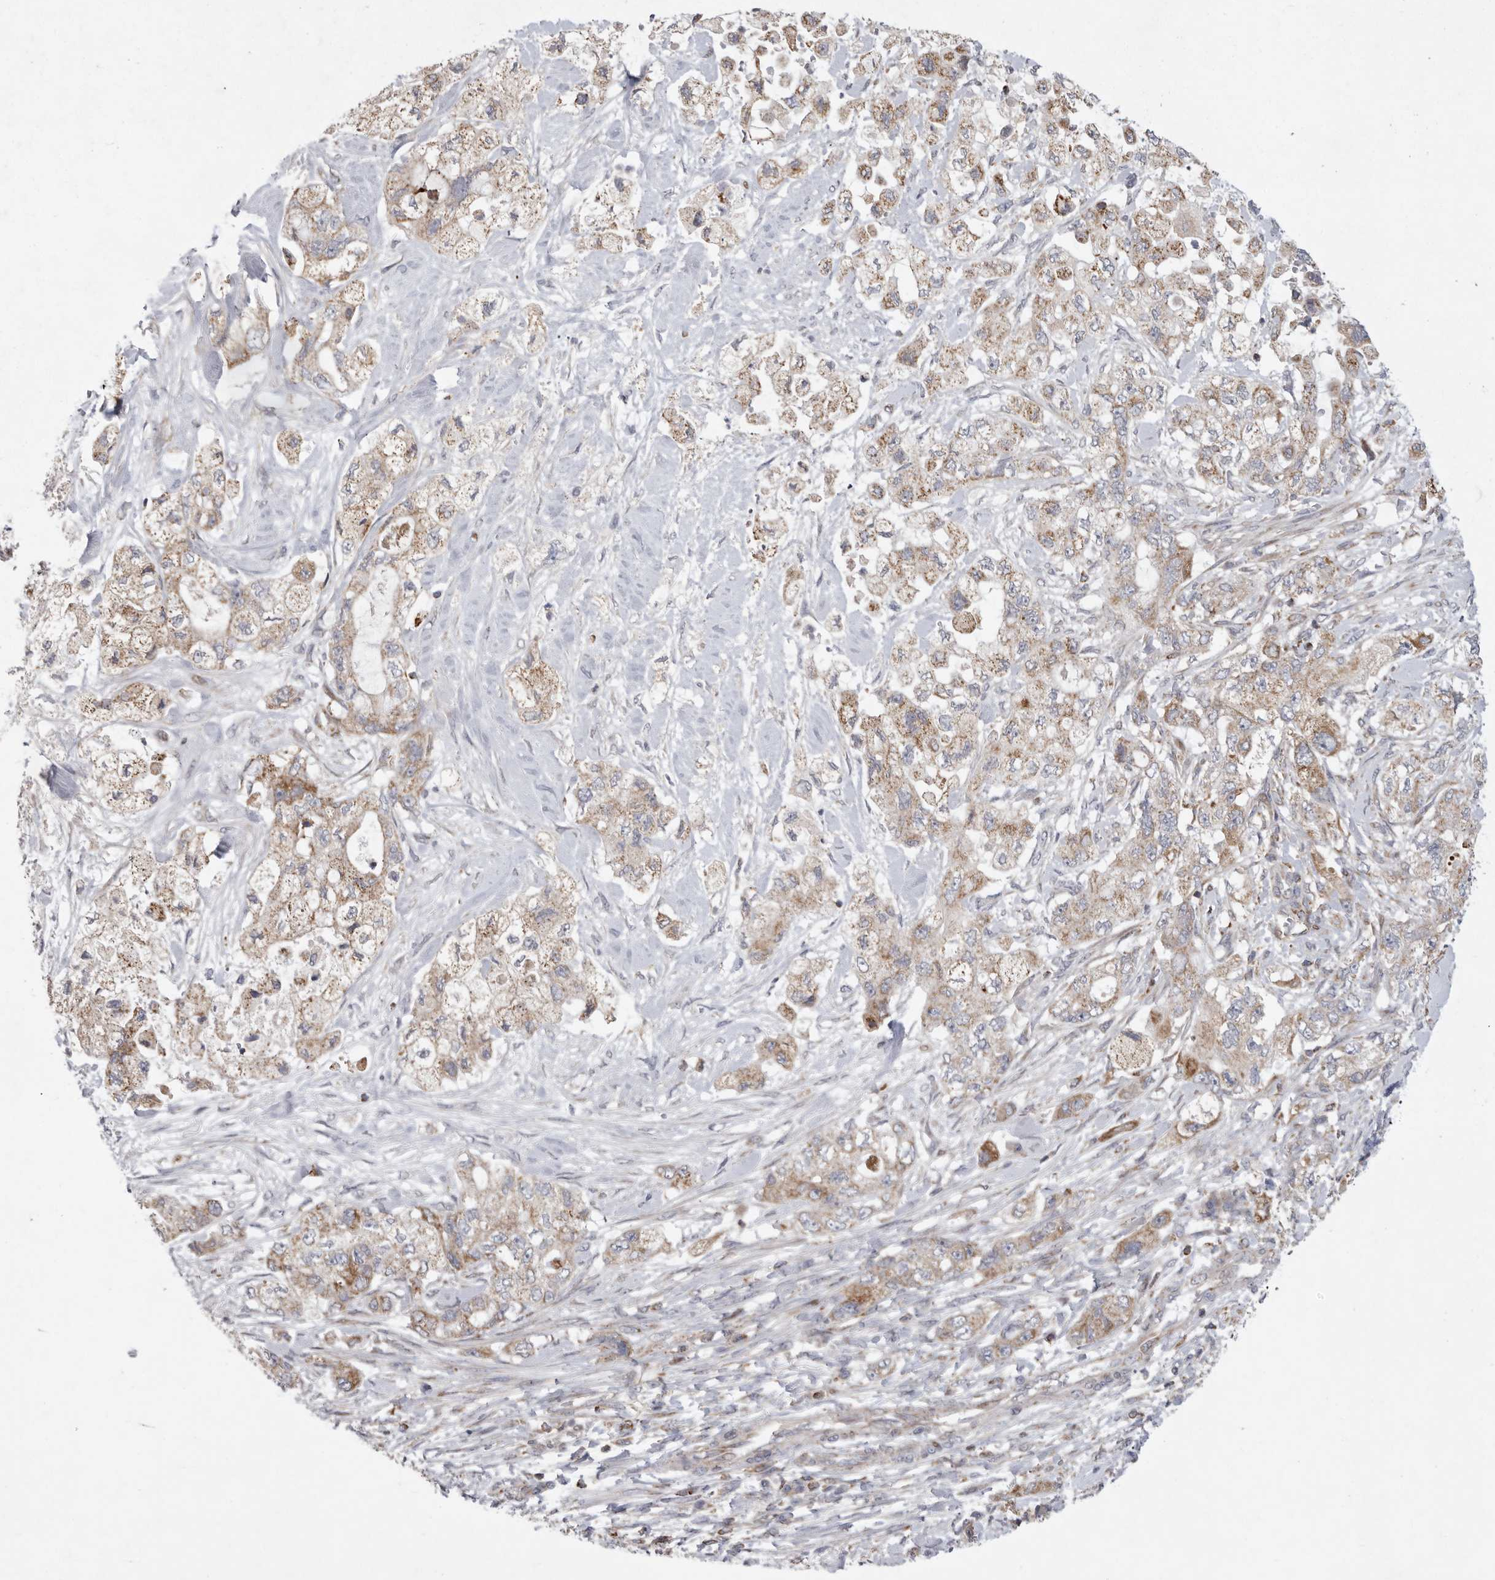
{"staining": {"intensity": "weak", "quantity": ">75%", "location": "cytoplasmic/membranous"}, "tissue": "pancreatic cancer", "cell_type": "Tumor cells", "image_type": "cancer", "snomed": [{"axis": "morphology", "description": "Adenocarcinoma, NOS"}, {"axis": "topography", "description": "Pancreas"}], "caption": "Immunohistochemistry (IHC) (DAB) staining of pancreatic adenocarcinoma exhibits weak cytoplasmic/membranous protein positivity in about >75% of tumor cells.", "gene": "MPZL1", "patient": {"sex": "female", "age": 73}}